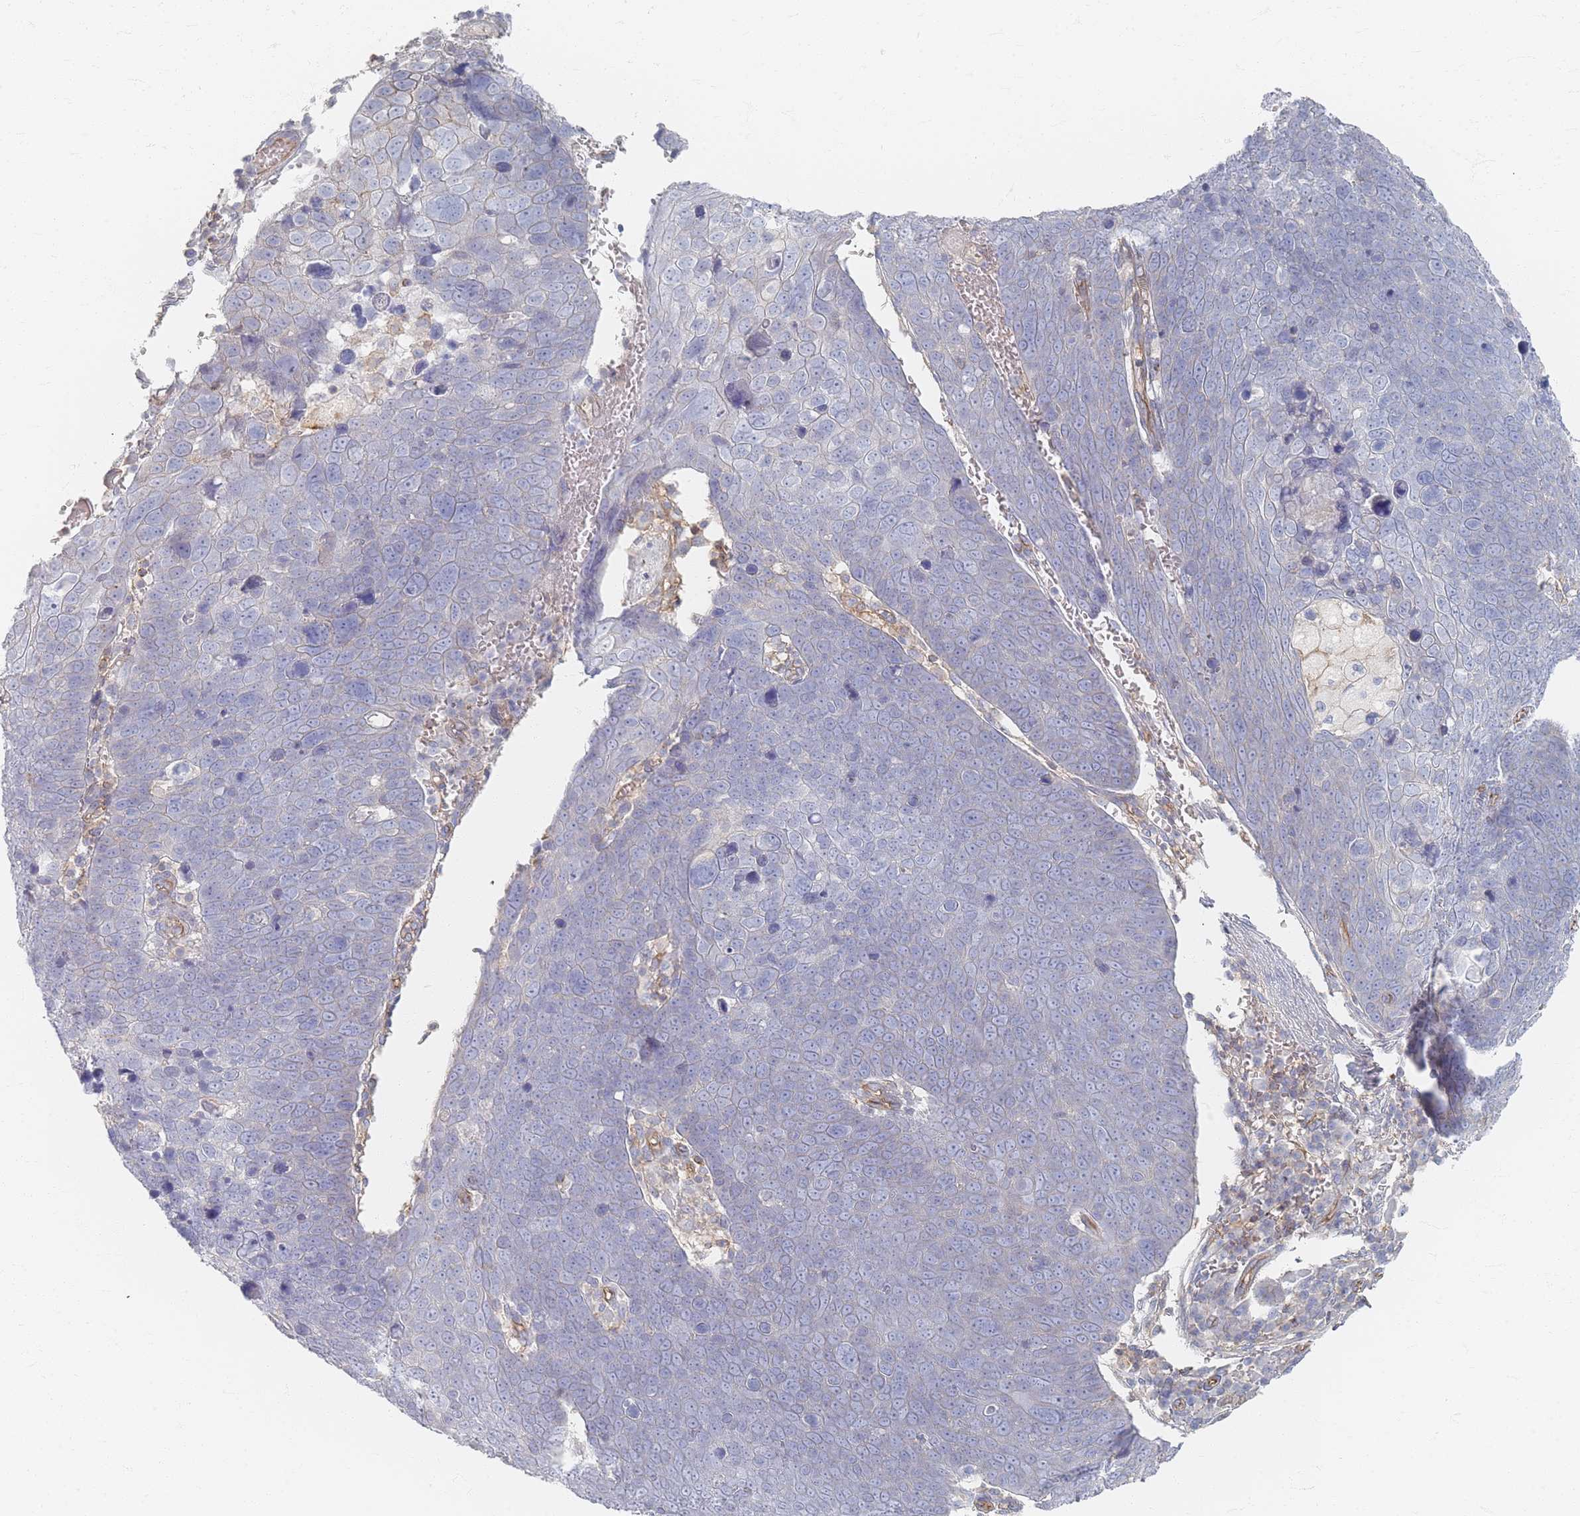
{"staining": {"intensity": "negative", "quantity": "none", "location": "none"}, "tissue": "skin cancer", "cell_type": "Tumor cells", "image_type": "cancer", "snomed": [{"axis": "morphology", "description": "Squamous cell carcinoma, NOS"}, {"axis": "topography", "description": "Skin"}], "caption": "Immunohistochemical staining of human skin squamous cell carcinoma exhibits no significant staining in tumor cells.", "gene": "GNB1", "patient": {"sex": "male", "age": 71}}